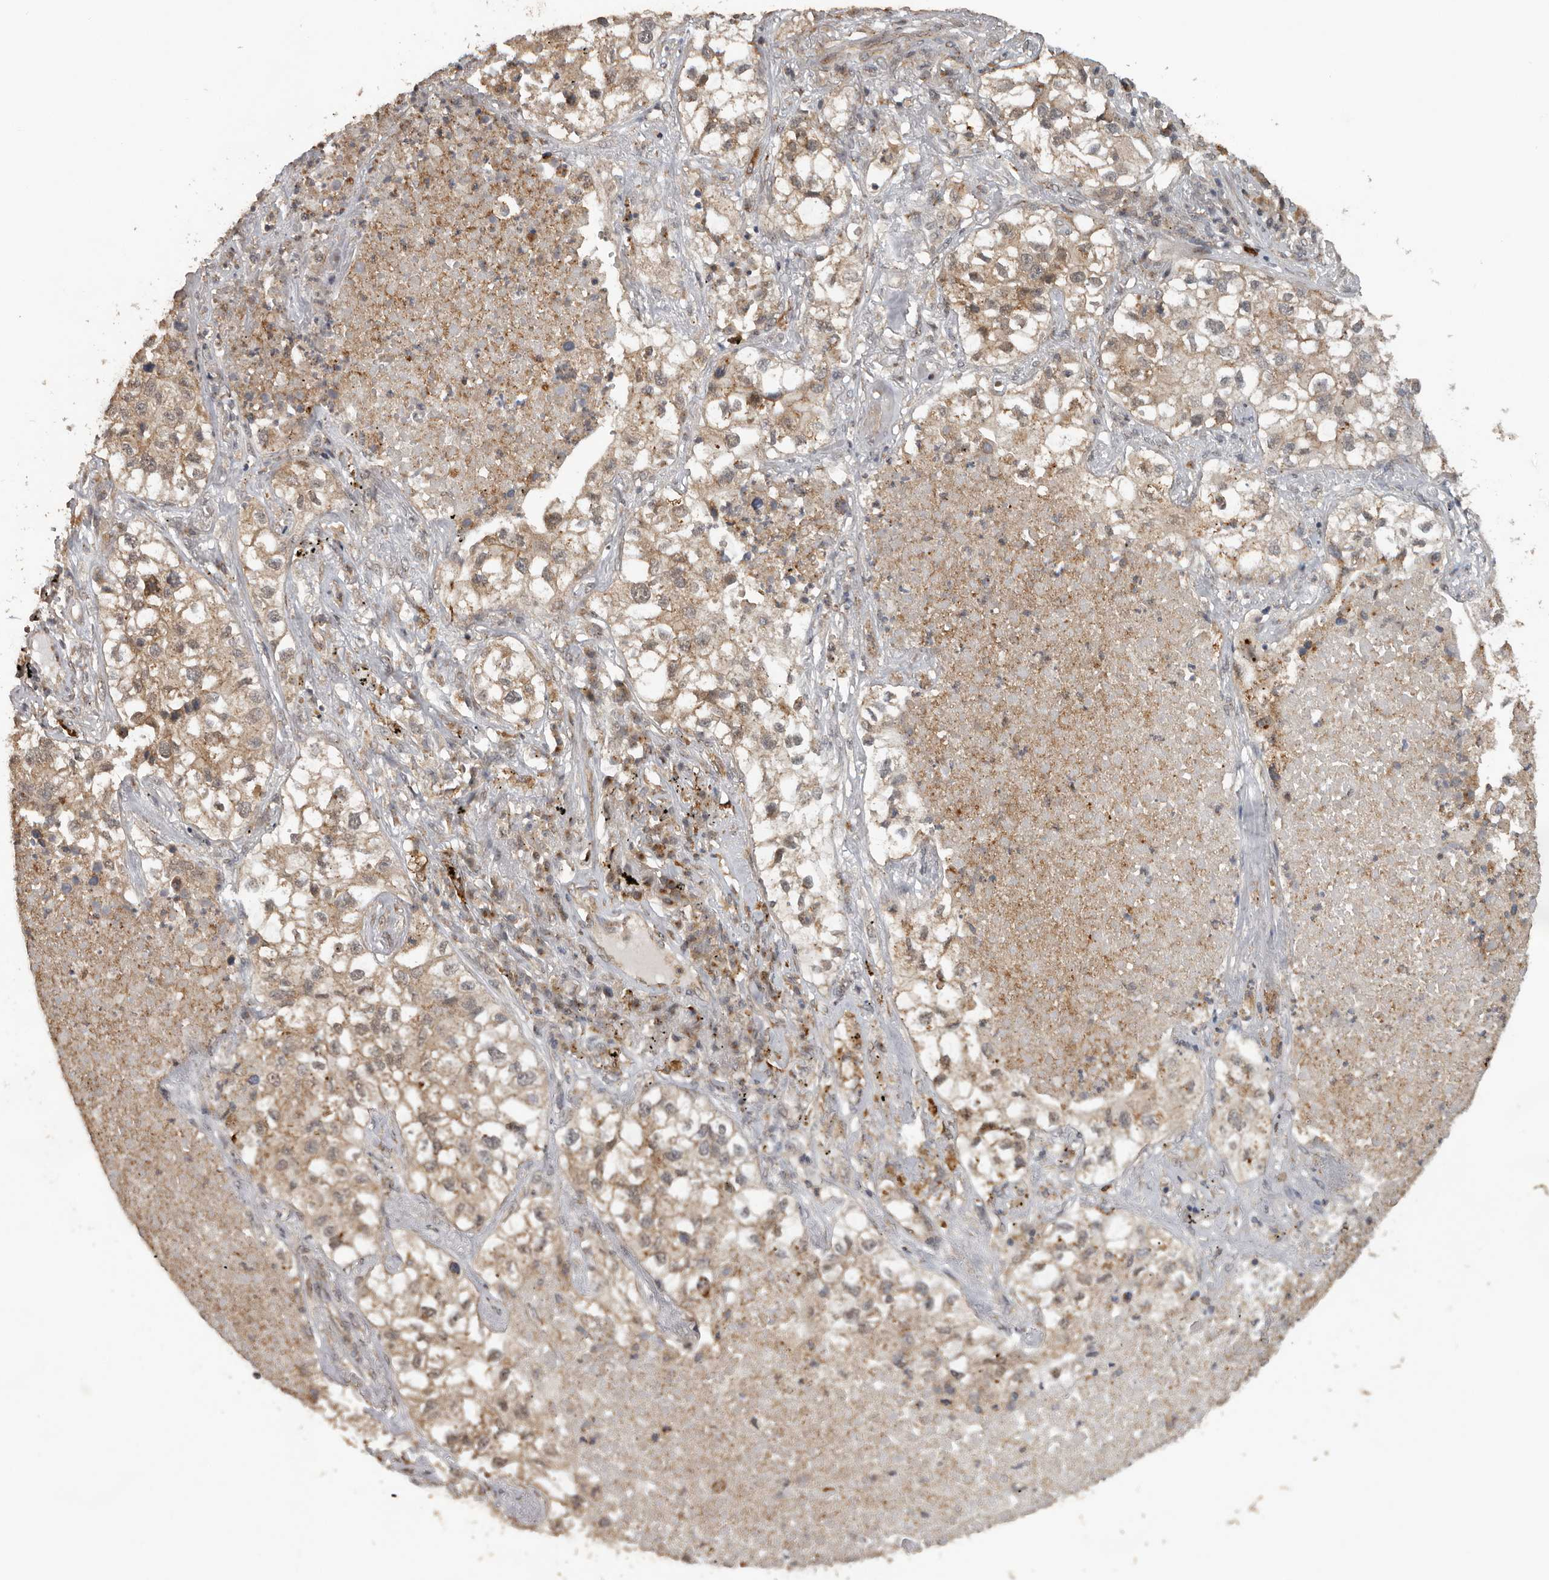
{"staining": {"intensity": "weak", "quantity": ">75%", "location": "cytoplasmic/membranous"}, "tissue": "lung cancer", "cell_type": "Tumor cells", "image_type": "cancer", "snomed": [{"axis": "morphology", "description": "Adenocarcinoma, NOS"}, {"axis": "topography", "description": "Lung"}], "caption": "IHC histopathology image of human lung adenocarcinoma stained for a protein (brown), which demonstrates low levels of weak cytoplasmic/membranous positivity in about >75% of tumor cells.", "gene": "CEP350", "patient": {"sex": "male", "age": 63}}